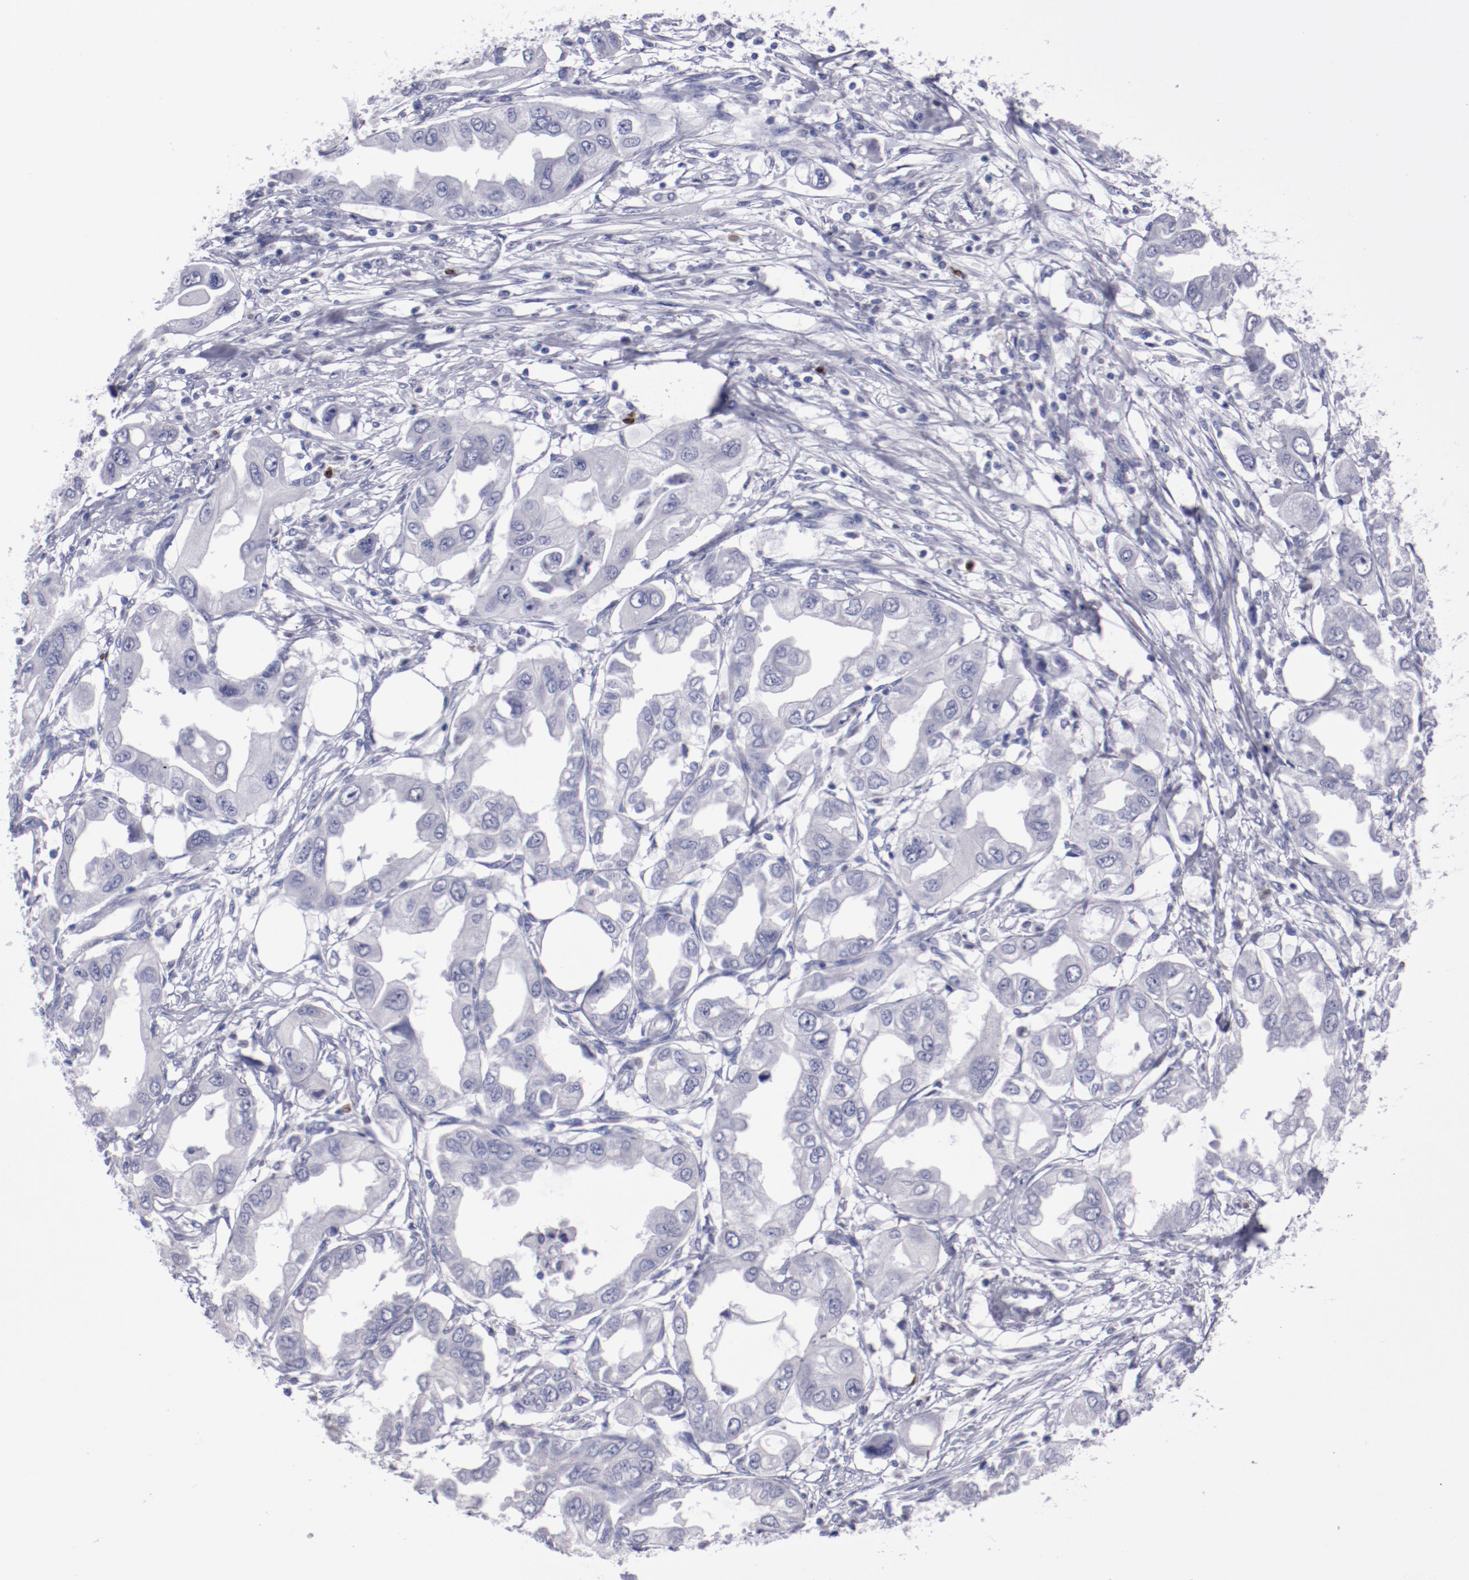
{"staining": {"intensity": "negative", "quantity": "none", "location": "none"}, "tissue": "endometrial cancer", "cell_type": "Tumor cells", "image_type": "cancer", "snomed": [{"axis": "morphology", "description": "Adenocarcinoma, NOS"}, {"axis": "topography", "description": "Endometrium"}], "caption": "A photomicrograph of endometrial cancer (adenocarcinoma) stained for a protein reveals no brown staining in tumor cells. (DAB (3,3'-diaminobenzidine) immunohistochemistry (IHC) with hematoxylin counter stain).", "gene": "IRF8", "patient": {"sex": "female", "age": 67}}